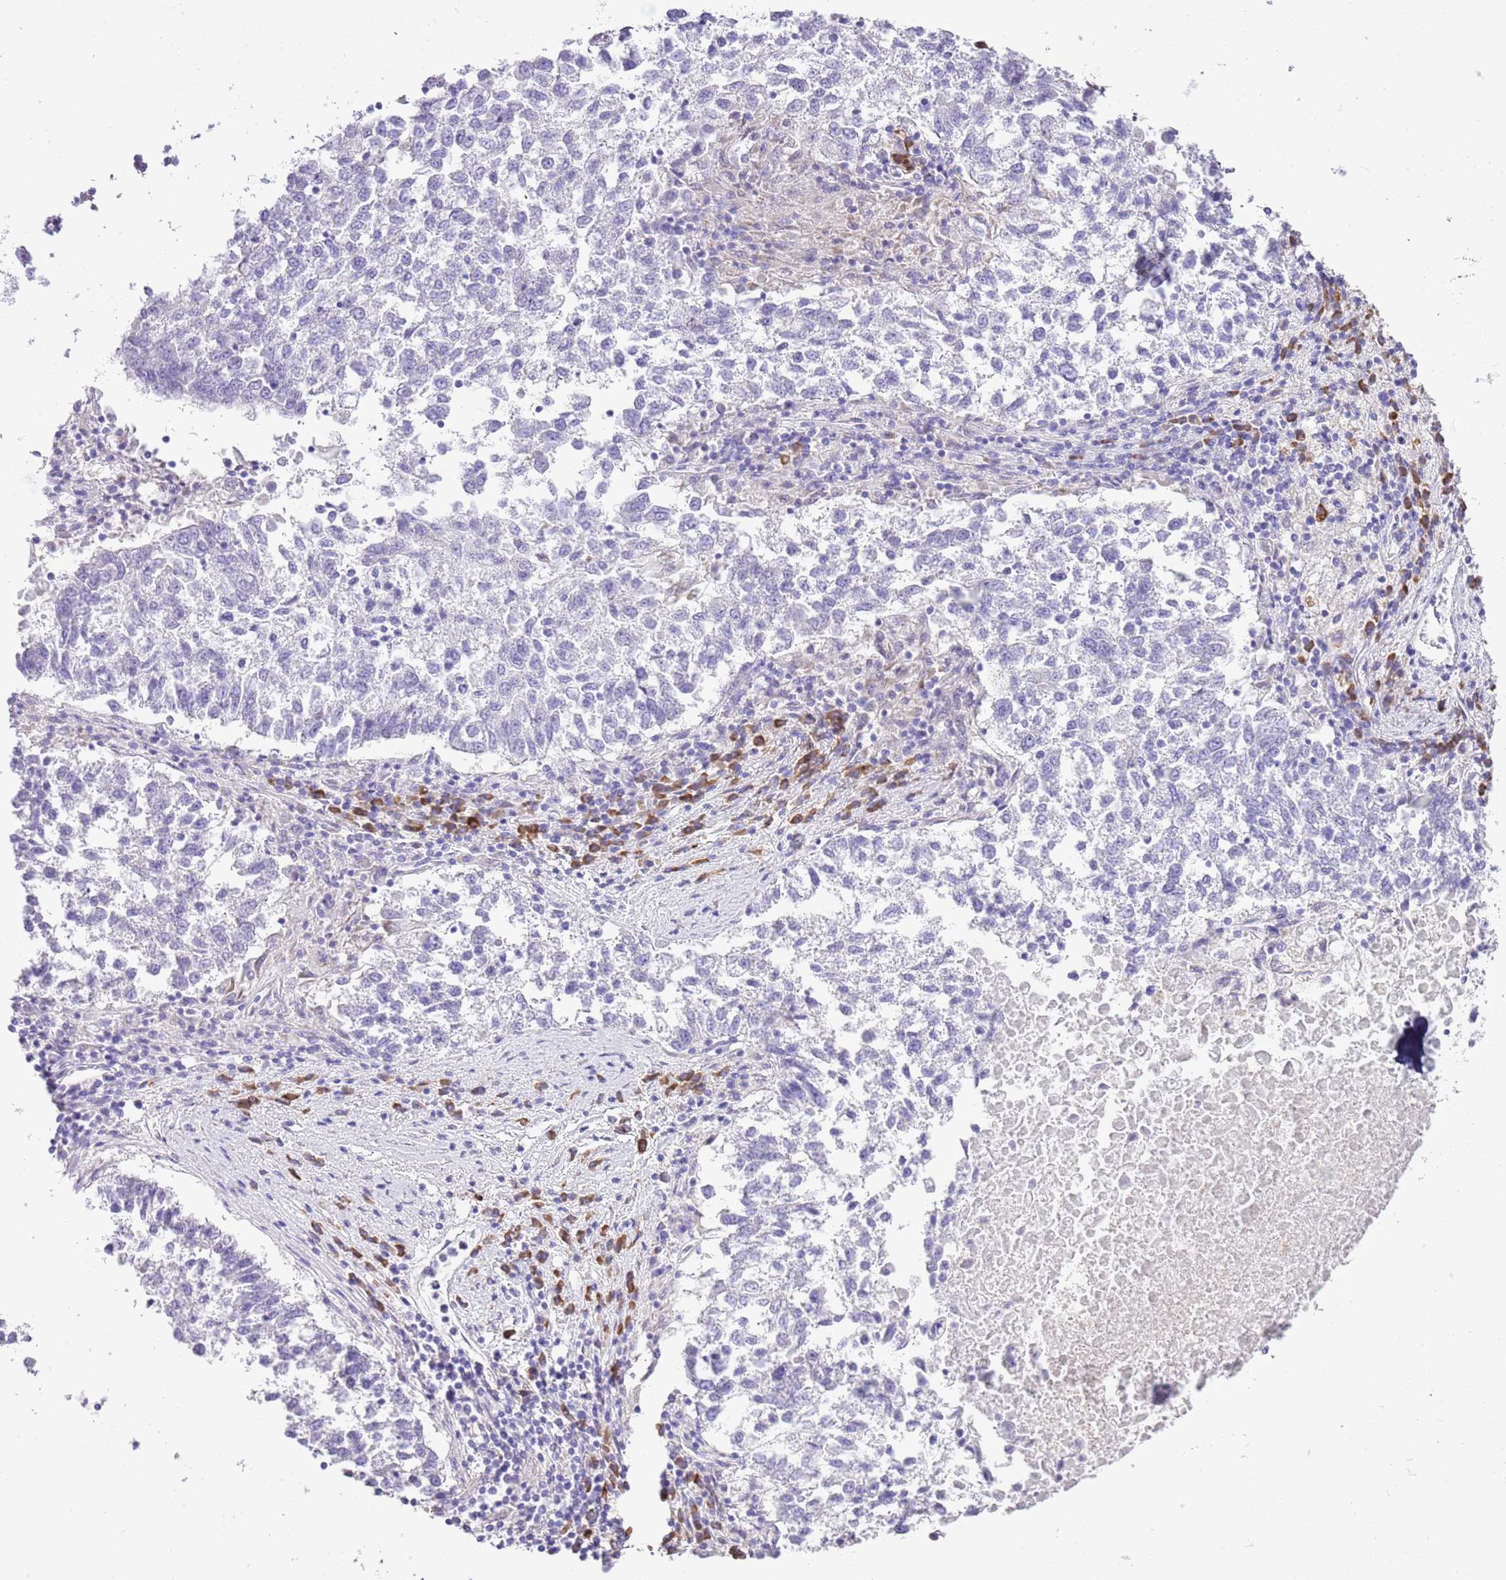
{"staining": {"intensity": "negative", "quantity": "none", "location": "none"}, "tissue": "lung cancer", "cell_type": "Tumor cells", "image_type": "cancer", "snomed": [{"axis": "morphology", "description": "Squamous cell carcinoma, NOS"}, {"axis": "topography", "description": "Lung"}], "caption": "This is a micrograph of immunohistochemistry (IHC) staining of lung cancer (squamous cell carcinoma), which shows no expression in tumor cells. The staining was performed using DAB (3,3'-diaminobenzidine) to visualize the protein expression in brown, while the nuclei were stained in blue with hematoxylin (Magnification: 20x).", "gene": "AAR2", "patient": {"sex": "male", "age": 73}}